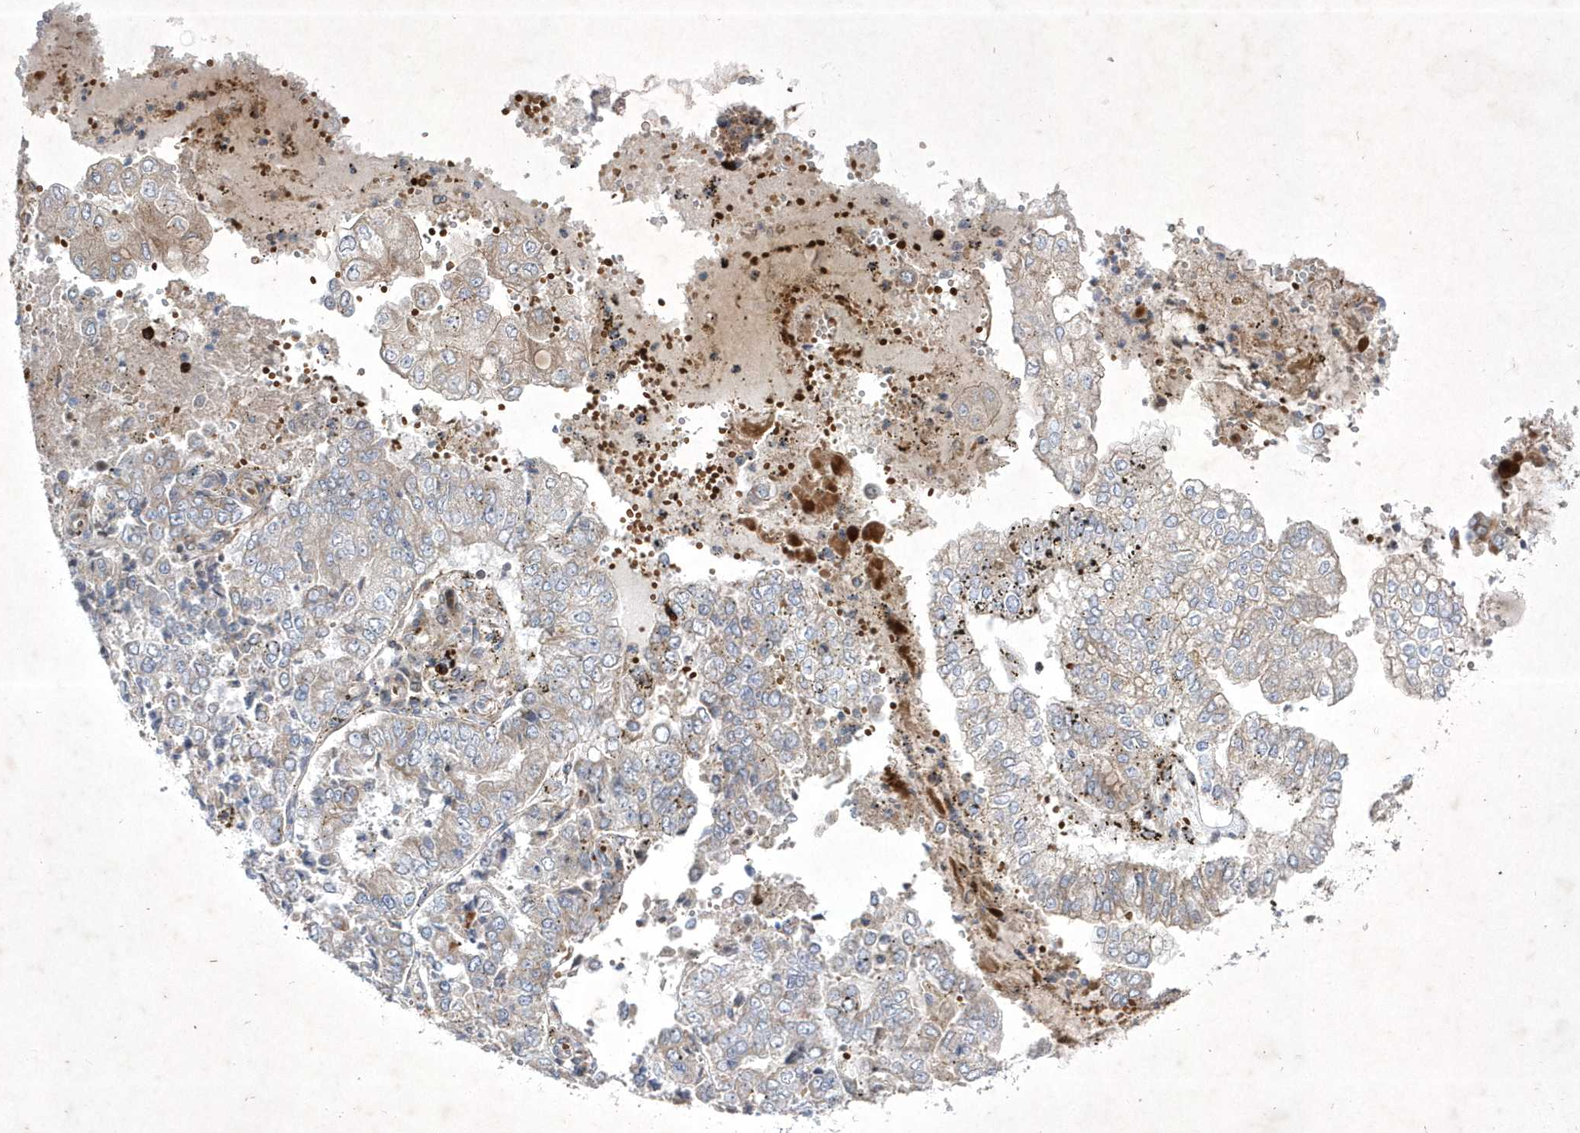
{"staining": {"intensity": "weak", "quantity": ">75%", "location": "cytoplasmic/membranous"}, "tissue": "stomach cancer", "cell_type": "Tumor cells", "image_type": "cancer", "snomed": [{"axis": "morphology", "description": "Adenocarcinoma, NOS"}, {"axis": "topography", "description": "Stomach"}], "caption": "DAB (3,3'-diaminobenzidine) immunohistochemical staining of stomach cancer (adenocarcinoma) reveals weak cytoplasmic/membranous protein positivity in approximately >75% of tumor cells.", "gene": "OPA1", "patient": {"sex": "male", "age": 76}}